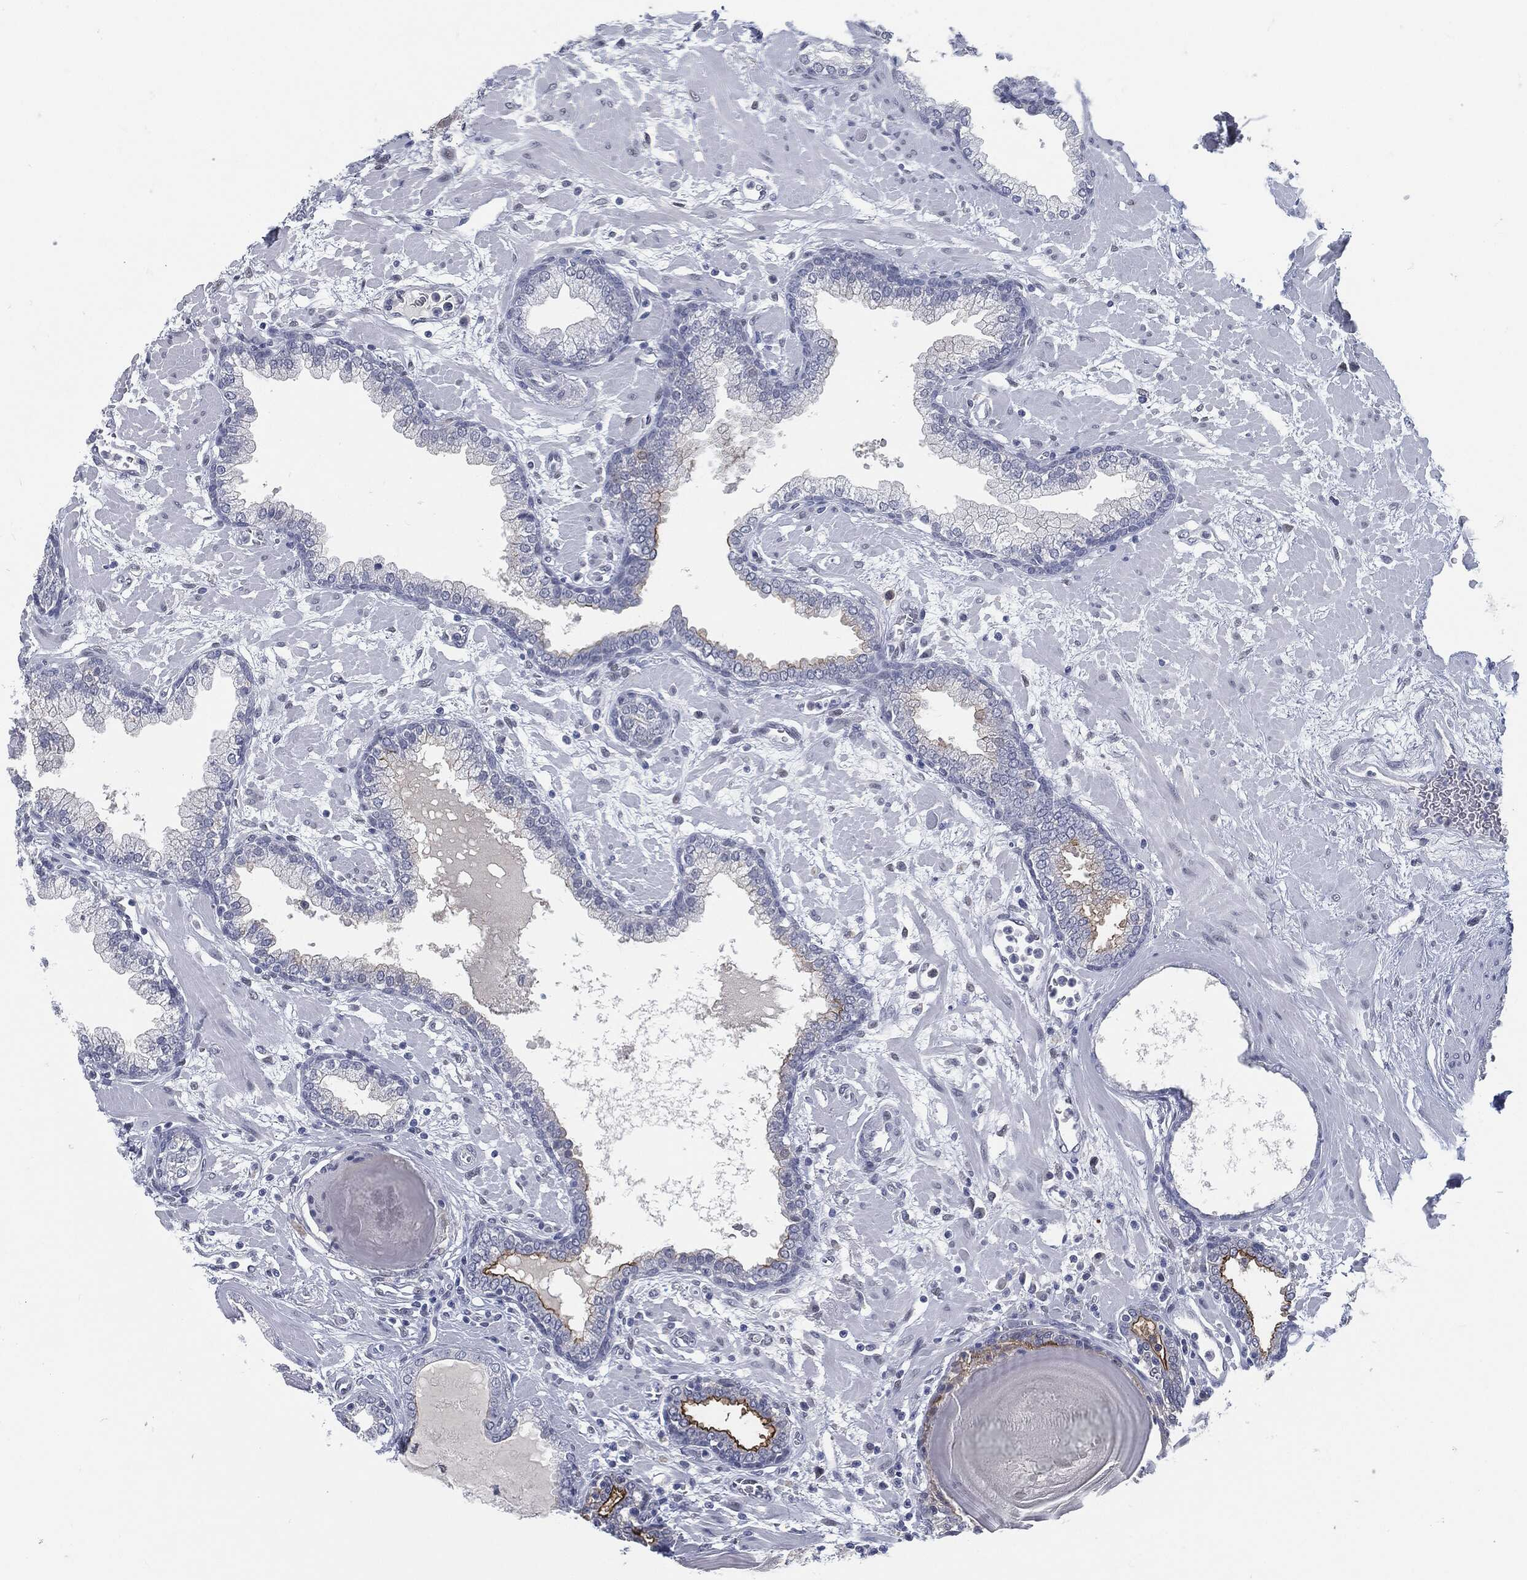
{"staining": {"intensity": "strong", "quantity": "<25%", "location": "cytoplasmic/membranous"}, "tissue": "prostate", "cell_type": "Glandular cells", "image_type": "normal", "snomed": [{"axis": "morphology", "description": "Normal tissue, NOS"}, {"axis": "topography", "description": "Prostate"}], "caption": "The photomicrograph exhibits a brown stain indicating the presence of a protein in the cytoplasmic/membranous of glandular cells in prostate. The protein of interest is stained brown, and the nuclei are stained in blue (DAB IHC with brightfield microscopy, high magnification).", "gene": "PROM1", "patient": {"sex": "male", "age": 63}}